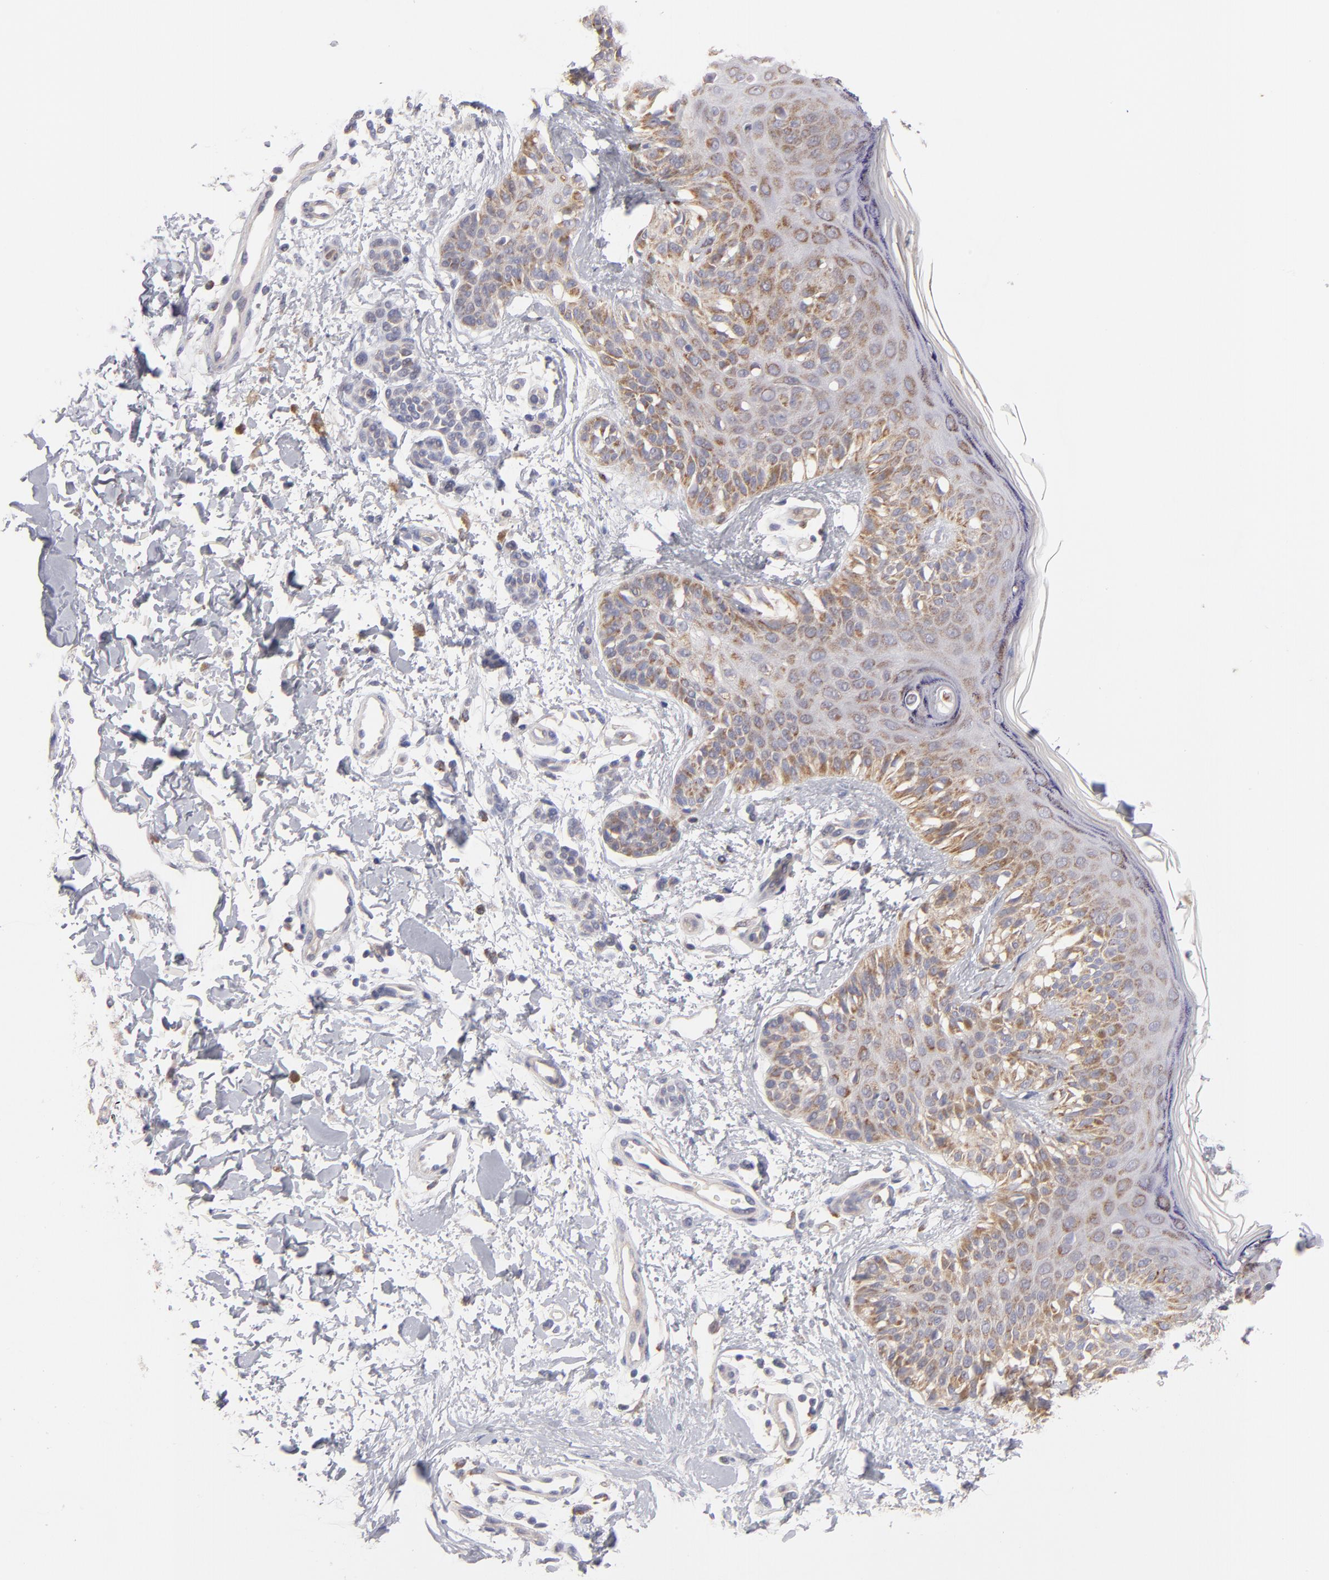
{"staining": {"intensity": "weak", "quantity": ">75%", "location": "cytoplasmic/membranous"}, "tissue": "melanoma", "cell_type": "Tumor cells", "image_type": "cancer", "snomed": [{"axis": "morphology", "description": "Normal tissue, NOS"}, {"axis": "morphology", "description": "Malignant melanoma, NOS"}, {"axis": "topography", "description": "Skin"}], "caption": "Tumor cells reveal low levels of weak cytoplasmic/membranous expression in approximately >75% of cells in melanoma. (Brightfield microscopy of DAB IHC at high magnification).", "gene": "HCCS", "patient": {"sex": "male", "age": 83}}